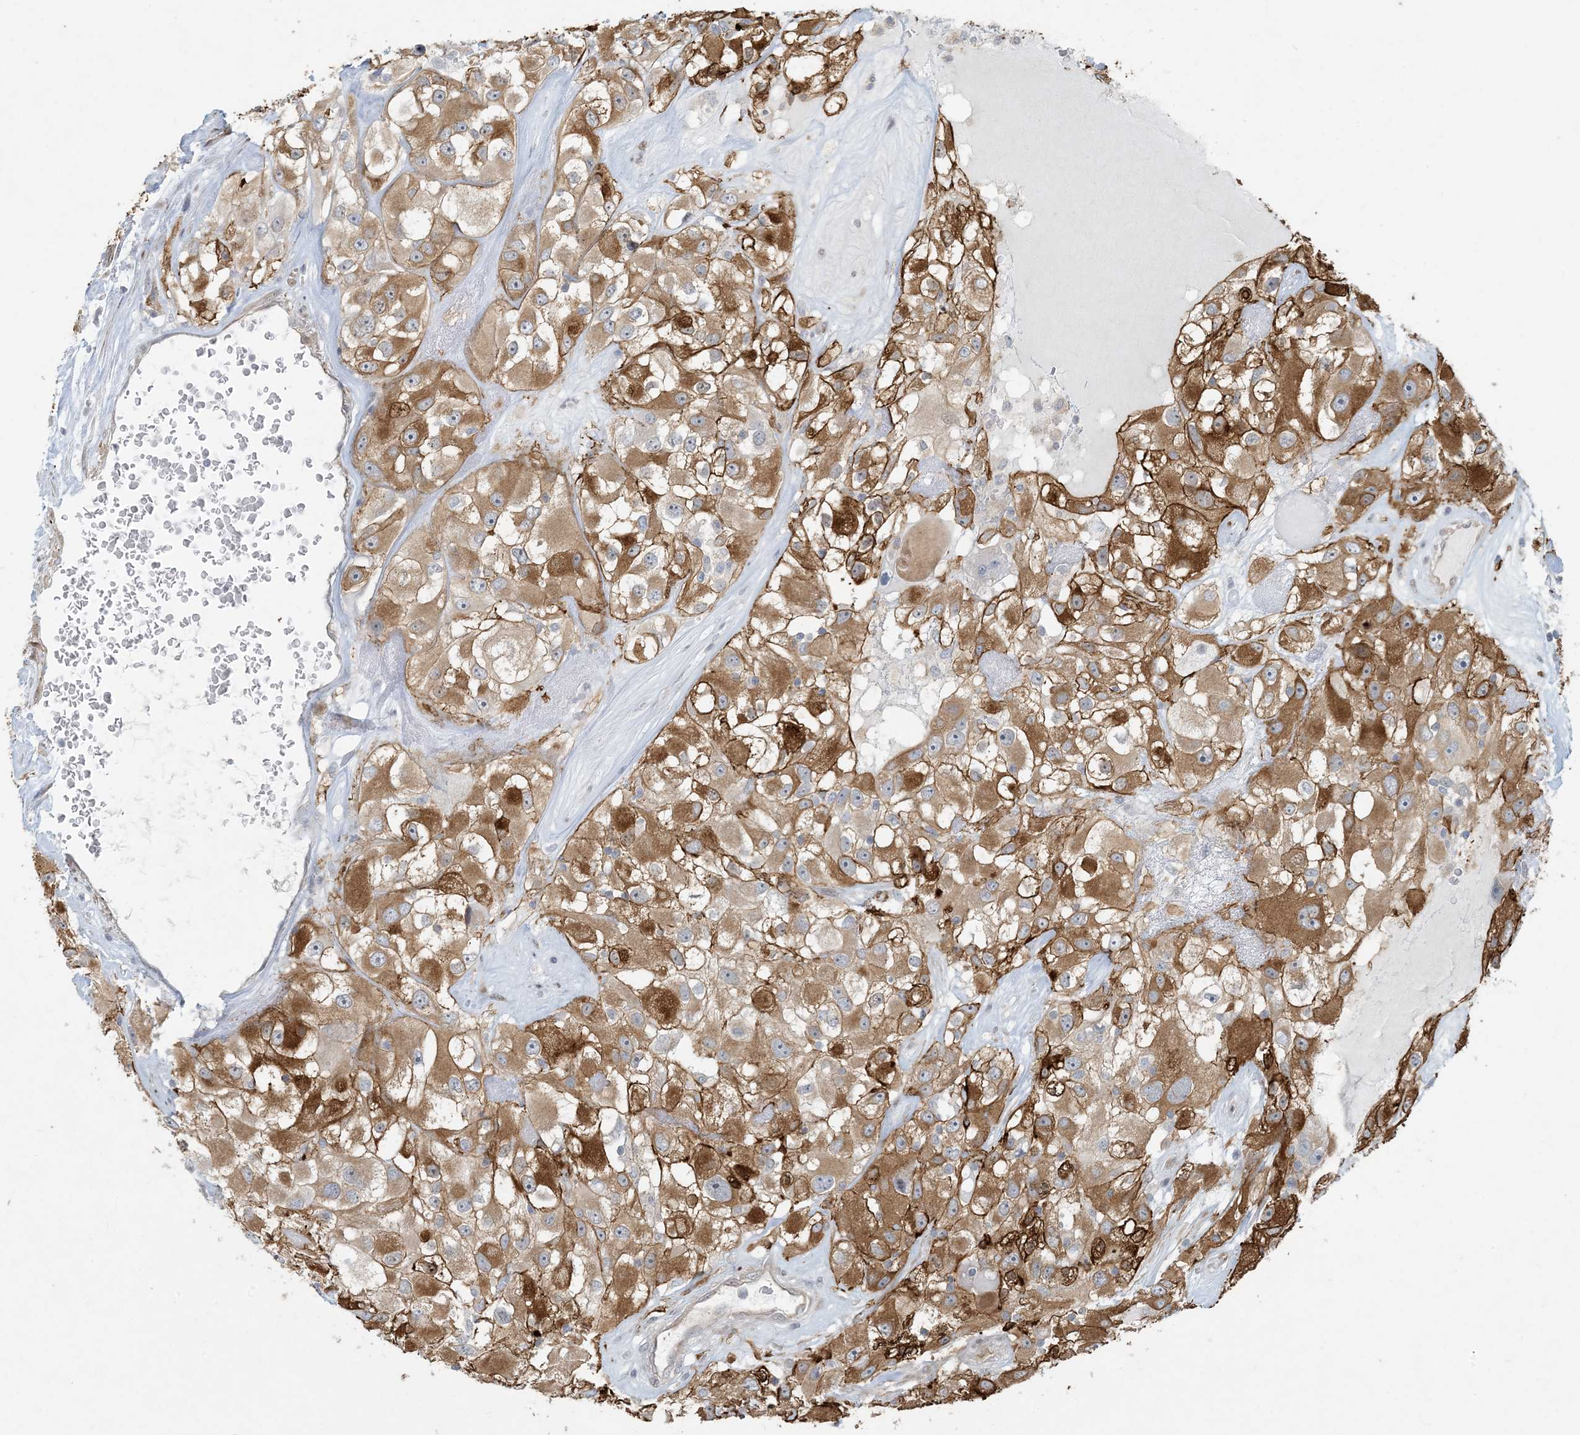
{"staining": {"intensity": "moderate", "quantity": "25%-75%", "location": "cytoplasmic/membranous"}, "tissue": "renal cancer", "cell_type": "Tumor cells", "image_type": "cancer", "snomed": [{"axis": "morphology", "description": "Adenocarcinoma, NOS"}, {"axis": "topography", "description": "Kidney"}], "caption": "Immunohistochemical staining of human renal cancer (adenocarcinoma) exhibits medium levels of moderate cytoplasmic/membranous protein expression in approximately 25%-75% of tumor cells.", "gene": "BCORL1", "patient": {"sex": "female", "age": 52}}